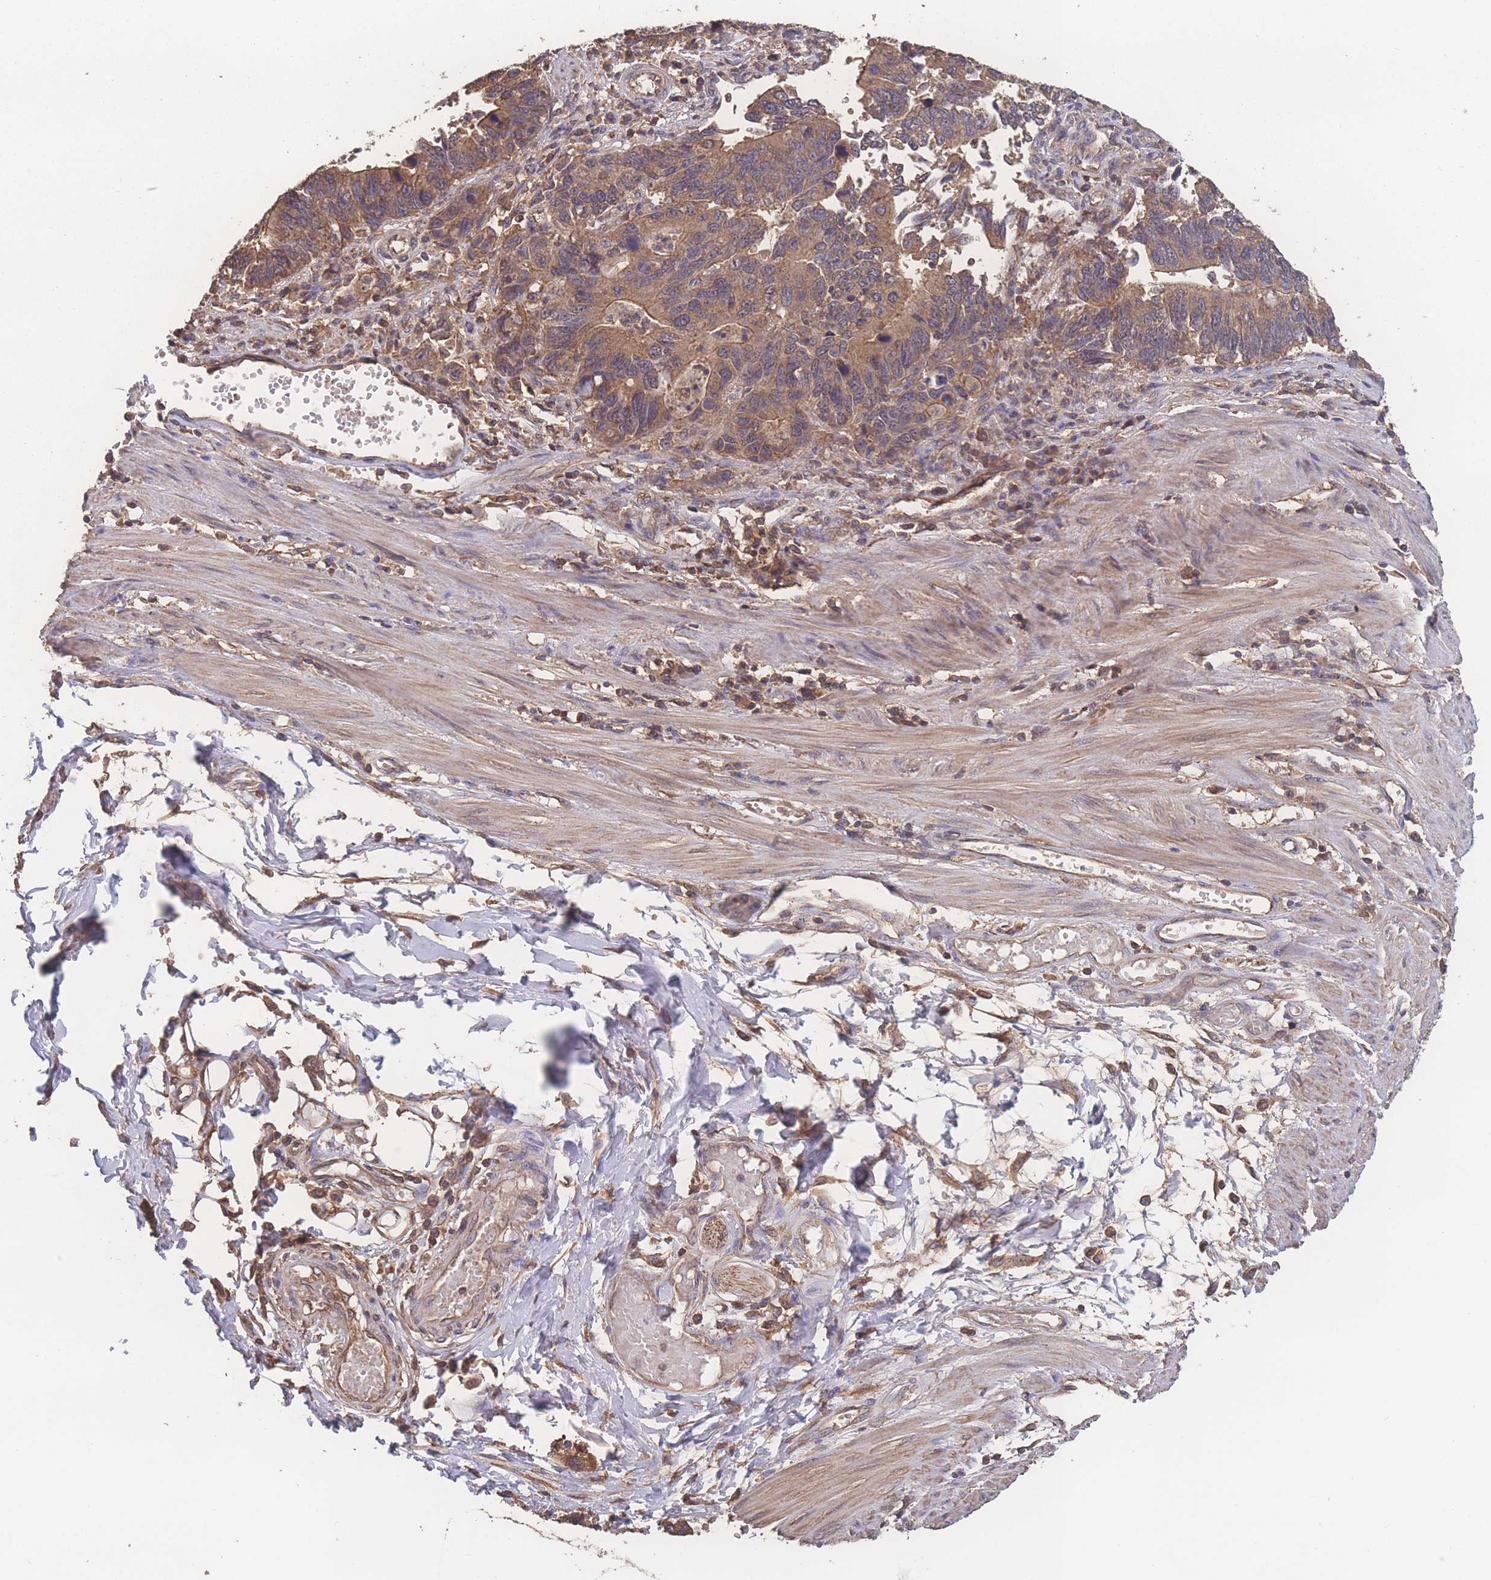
{"staining": {"intensity": "moderate", "quantity": ">75%", "location": "cytoplasmic/membranous"}, "tissue": "stomach cancer", "cell_type": "Tumor cells", "image_type": "cancer", "snomed": [{"axis": "morphology", "description": "Adenocarcinoma, NOS"}, {"axis": "topography", "description": "Stomach"}], "caption": "Tumor cells demonstrate medium levels of moderate cytoplasmic/membranous staining in about >75% of cells in human adenocarcinoma (stomach).", "gene": "ATXN10", "patient": {"sex": "male", "age": 59}}